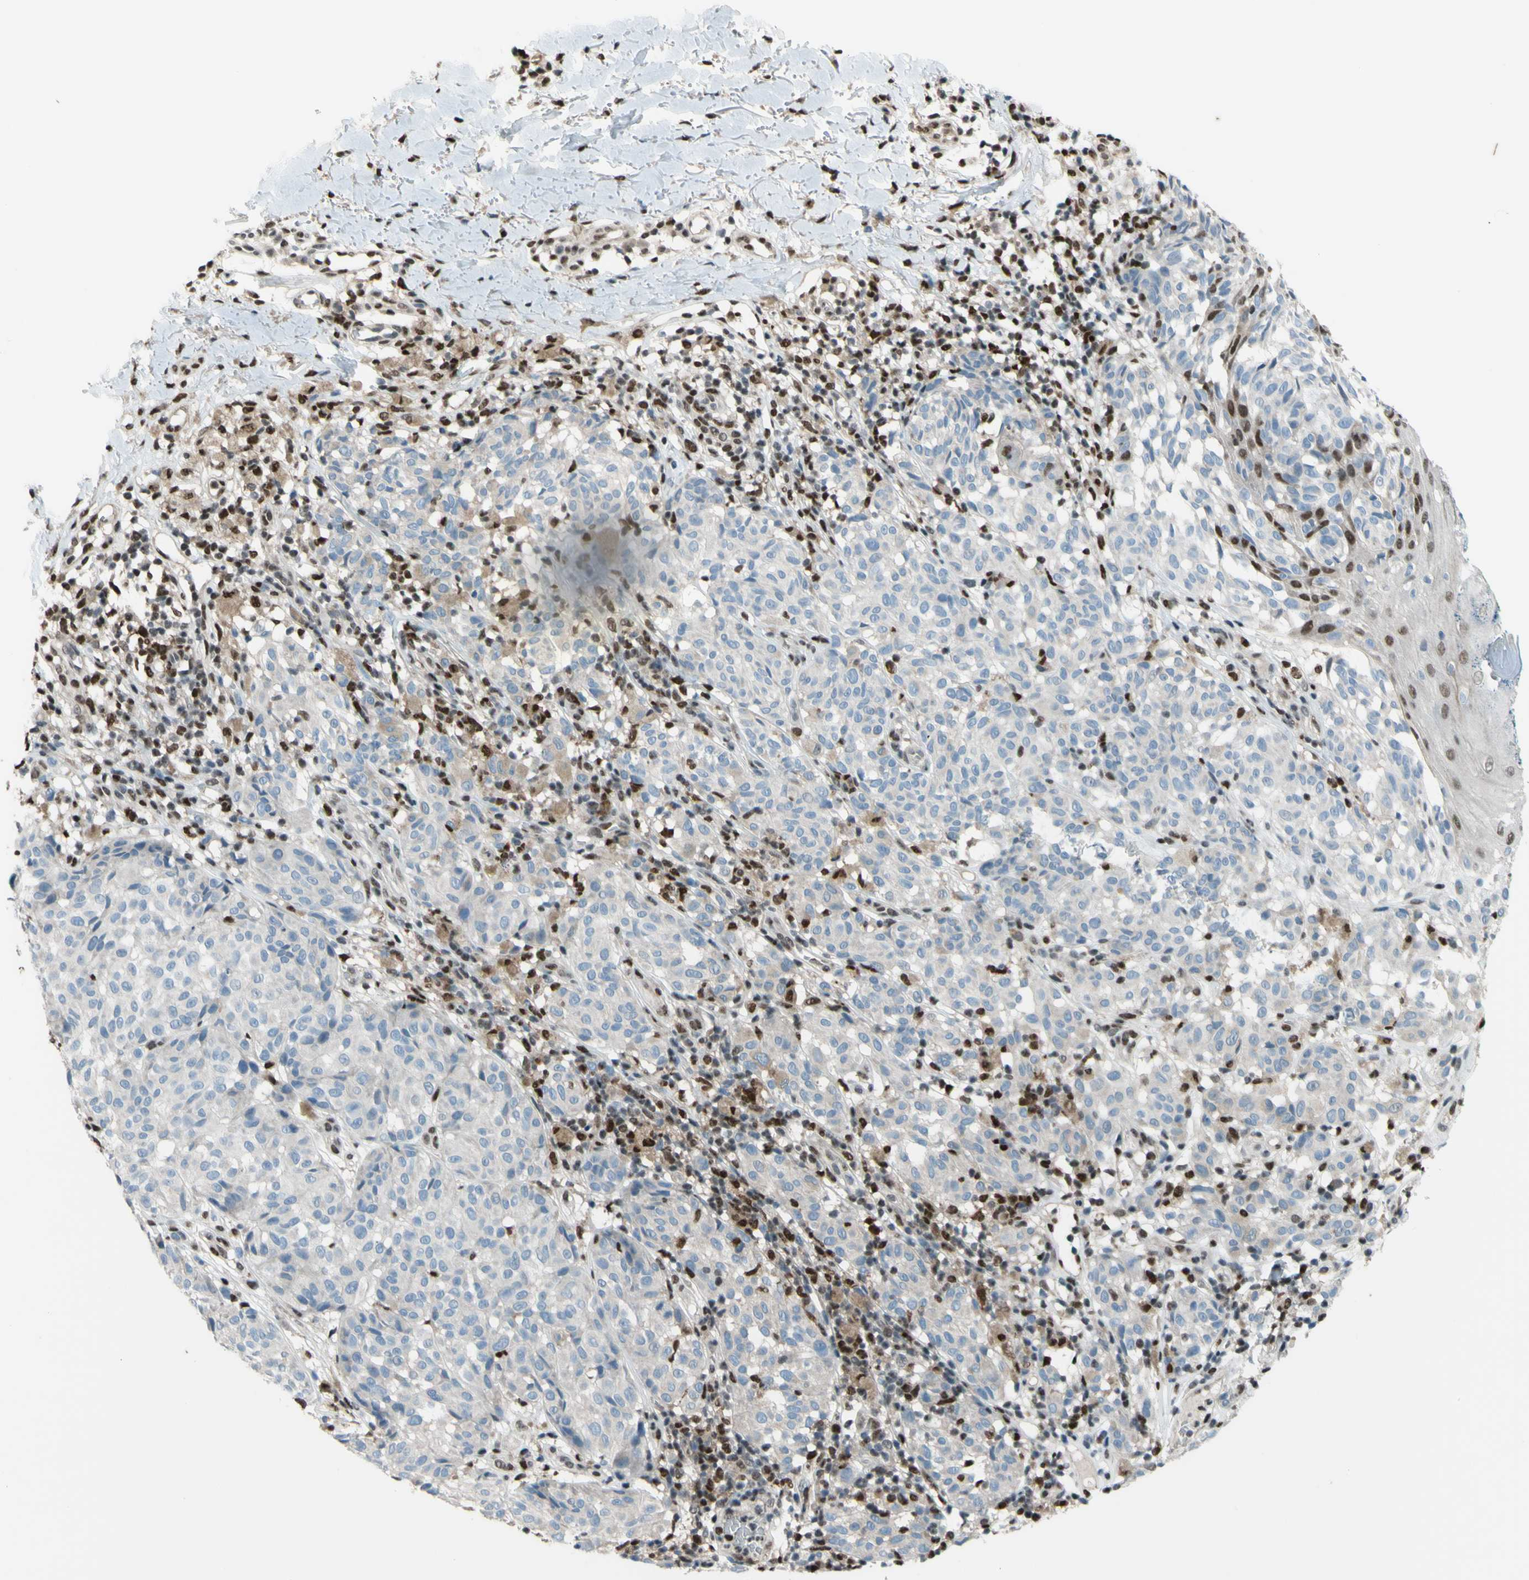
{"staining": {"intensity": "weak", "quantity": ">75%", "location": "cytoplasmic/membranous"}, "tissue": "melanoma", "cell_type": "Tumor cells", "image_type": "cancer", "snomed": [{"axis": "morphology", "description": "Malignant melanoma, NOS"}, {"axis": "topography", "description": "Skin"}], "caption": "A brown stain shows weak cytoplasmic/membranous staining of a protein in melanoma tumor cells.", "gene": "FKBP5", "patient": {"sex": "female", "age": 46}}